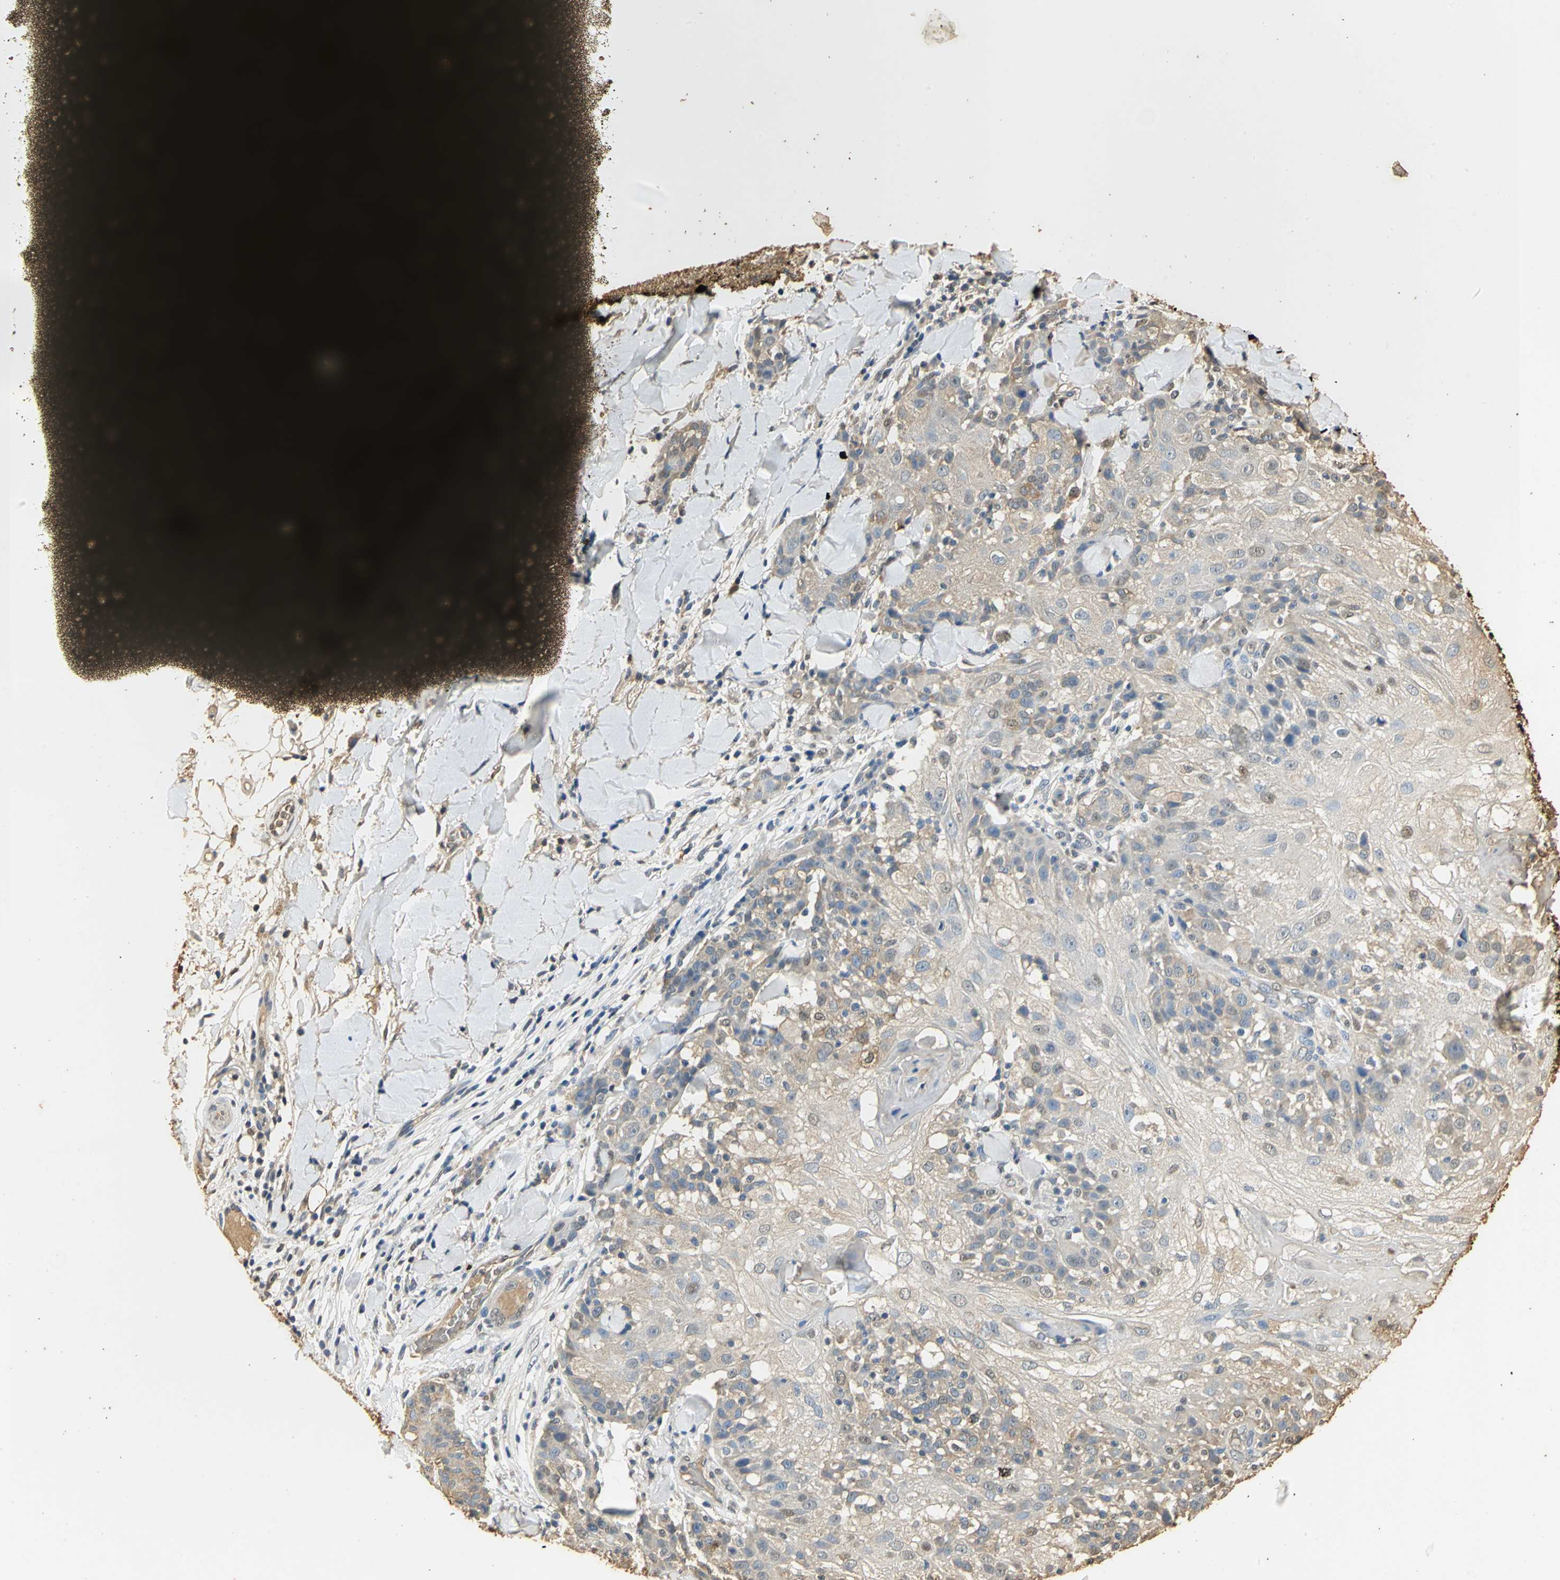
{"staining": {"intensity": "weak", "quantity": ">75%", "location": "cytoplasmic/membranous"}, "tissue": "skin cancer", "cell_type": "Tumor cells", "image_type": "cancer", "snomed": [{"axis": "morphology", "description": "Normal tissue, NOS"}, {"axis": "morphology", "description": "Squamous cell carcinoma, NOS"}, {"axis": "topography", "description": "Skin"}], "caption": "DAB (3,3'-diaminobenzidine) immunohistochemical staining of human skin cancer reveals weak cytoplasmic/membranous protein expression in about >75% of tumor cells.", "gene": "GAPDH", "patient": {"sex": "female", "age": 83}}